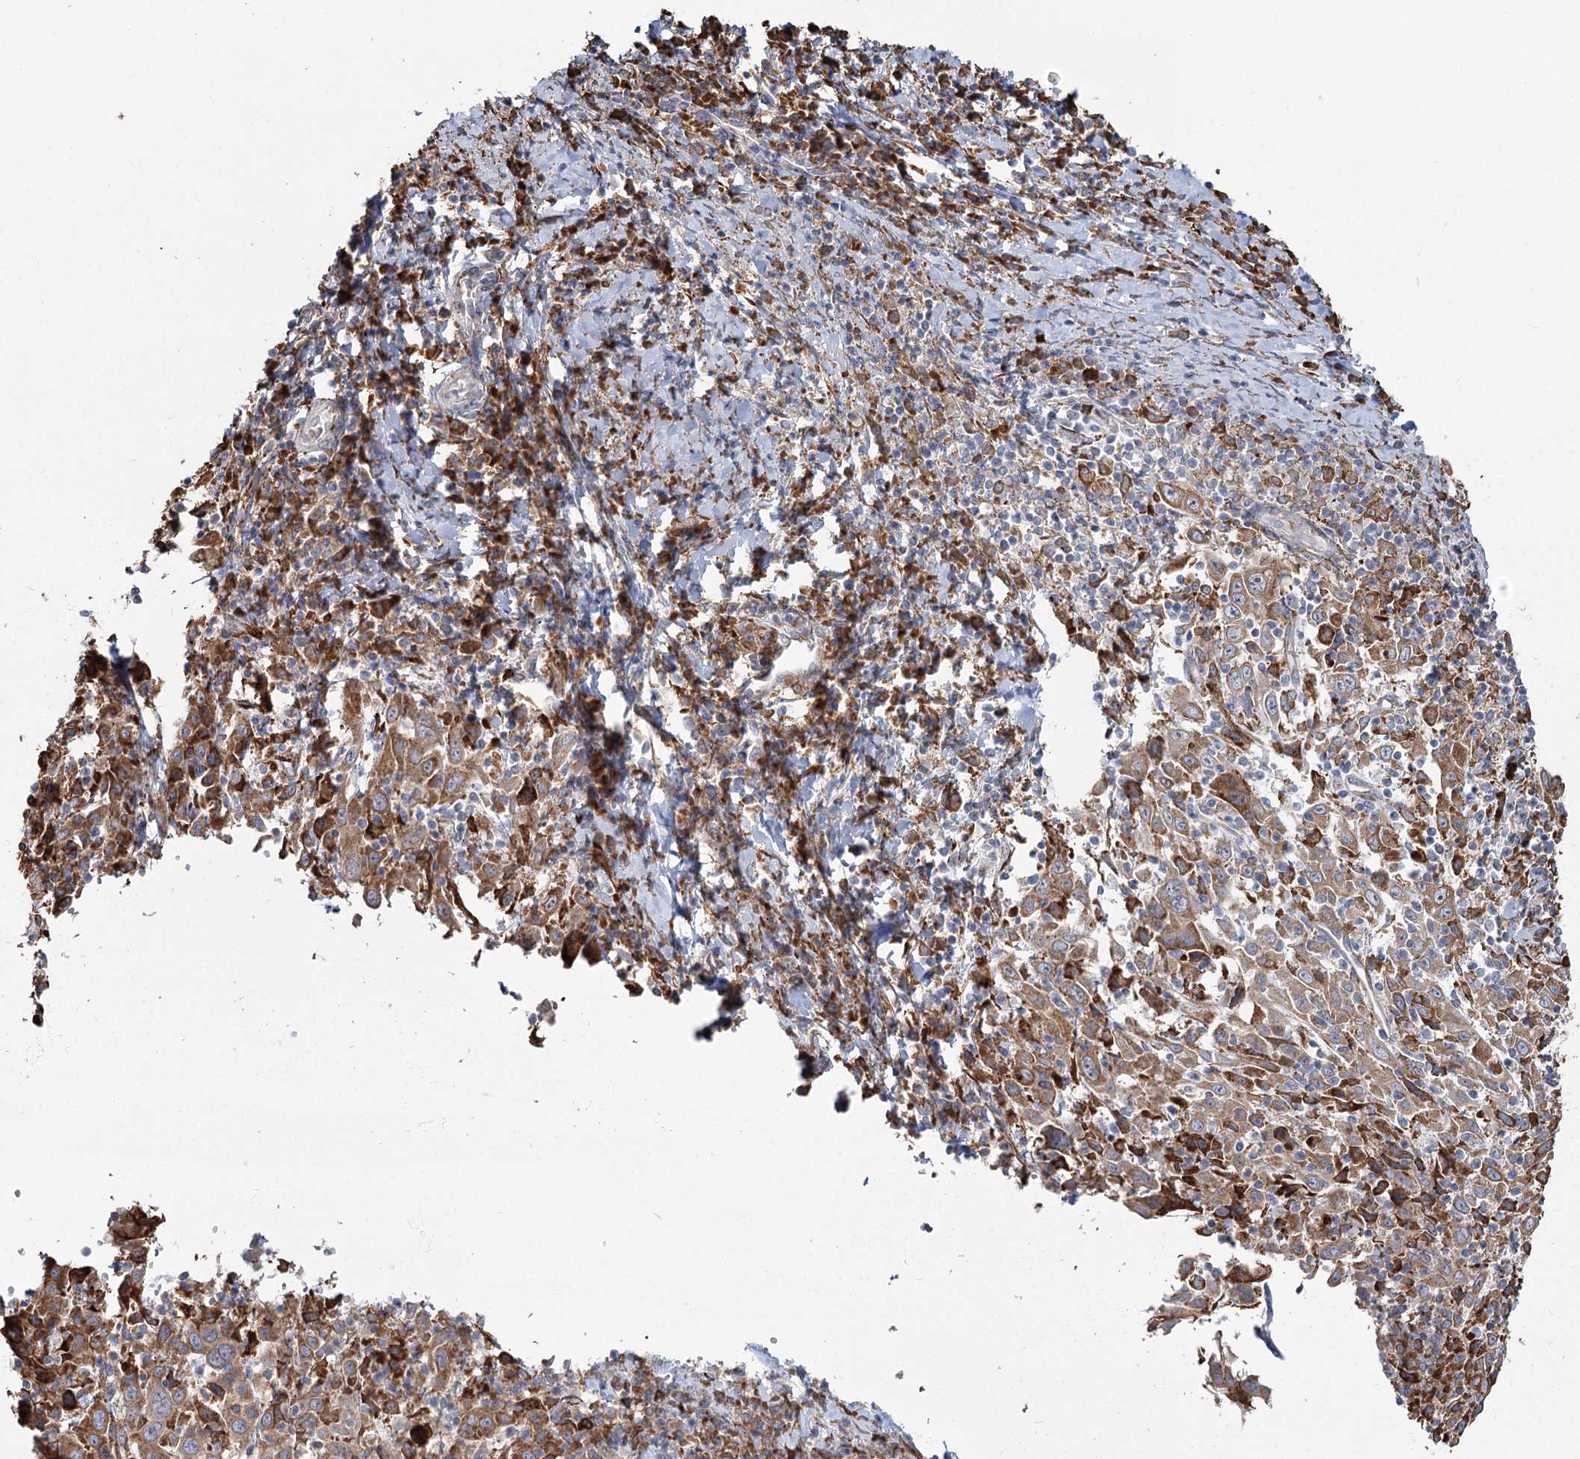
{"staining": {"intensity": "moderate", "quantity": ">75%", "location": "cytoplasmic/membranous"}, "tissue": "cervical cancer", "cell_type": "Tumor cells", "image_type": "cancer", "snomed": [{"axis": "morphology", "description": "Squamous cell carcinoma, NOS"}, {"axis": "topography", "description": "Cervix"}], "caption": "Squamous cell carcinoma (cervical) tissue shows moderate cytoplasmic/membranous staining in approximately >75% of tumor cells", "gene": "ZCCHC9", "patient": {"sex": "female", "age": 46}}